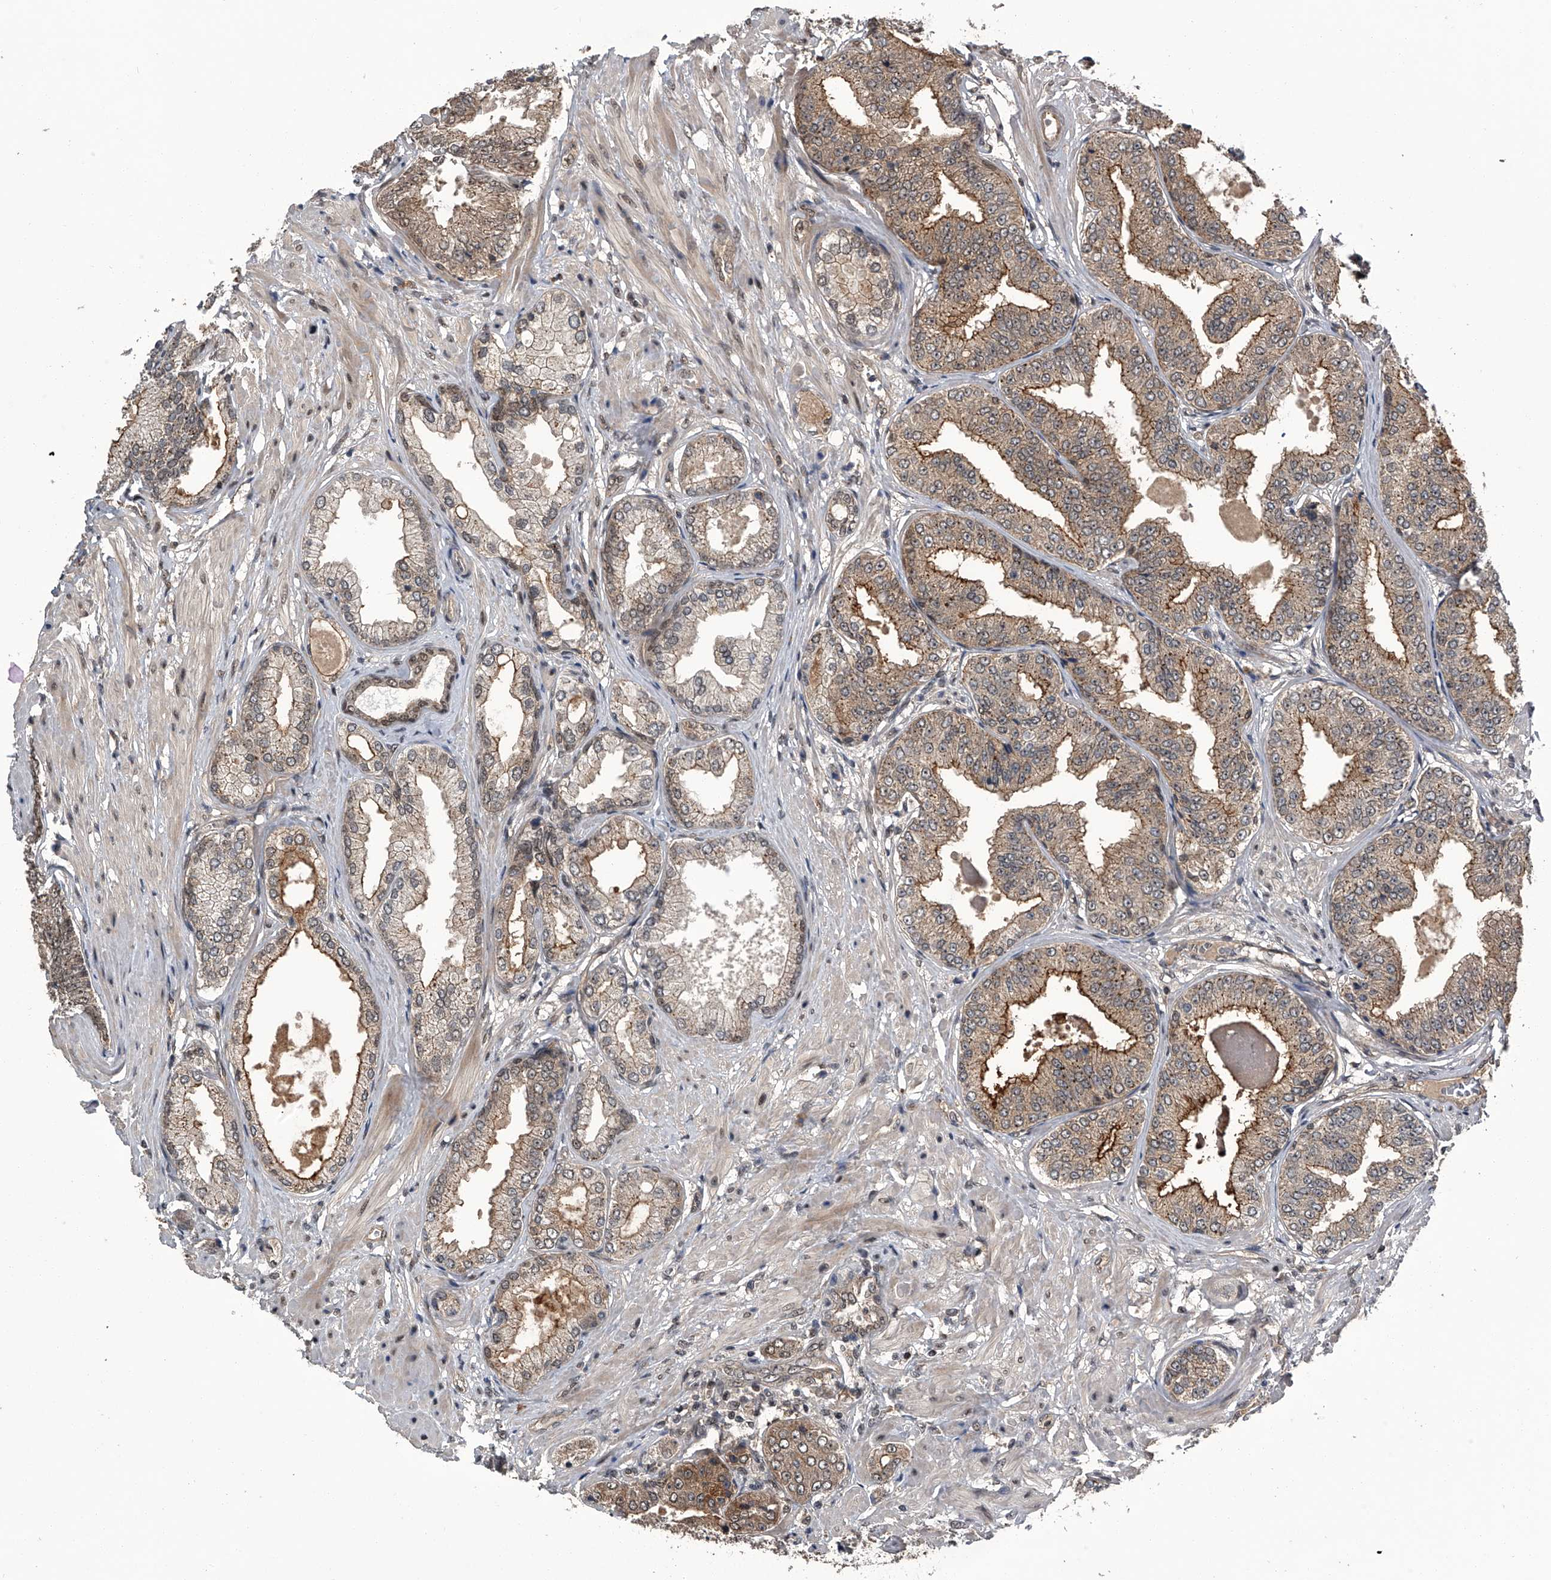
{"staining": {"intensity": "moderate", "quantity": ">75%", "location": "cytoplasmic/membranous,nuclear"}, "tissue": "prostate cancer", "cell_type": "Tumor cells", "image_type": "cancer", "snomed": [{"axis": "morphology", "description": "Adenocarcinoma, Low grade"}, {"axis": "topography", "description": "Prostate"}], "caption": "Immunohistochemical staining of human adenocarcinoma (low-grade) (prostate) exhibits medium levels of moderate cytoplasmic/membranous and nuclear protein positivity in approximately >75% of tumor cells.", "gene": "SLC12A8", "patient": {"sex": "male", "age": 63}}